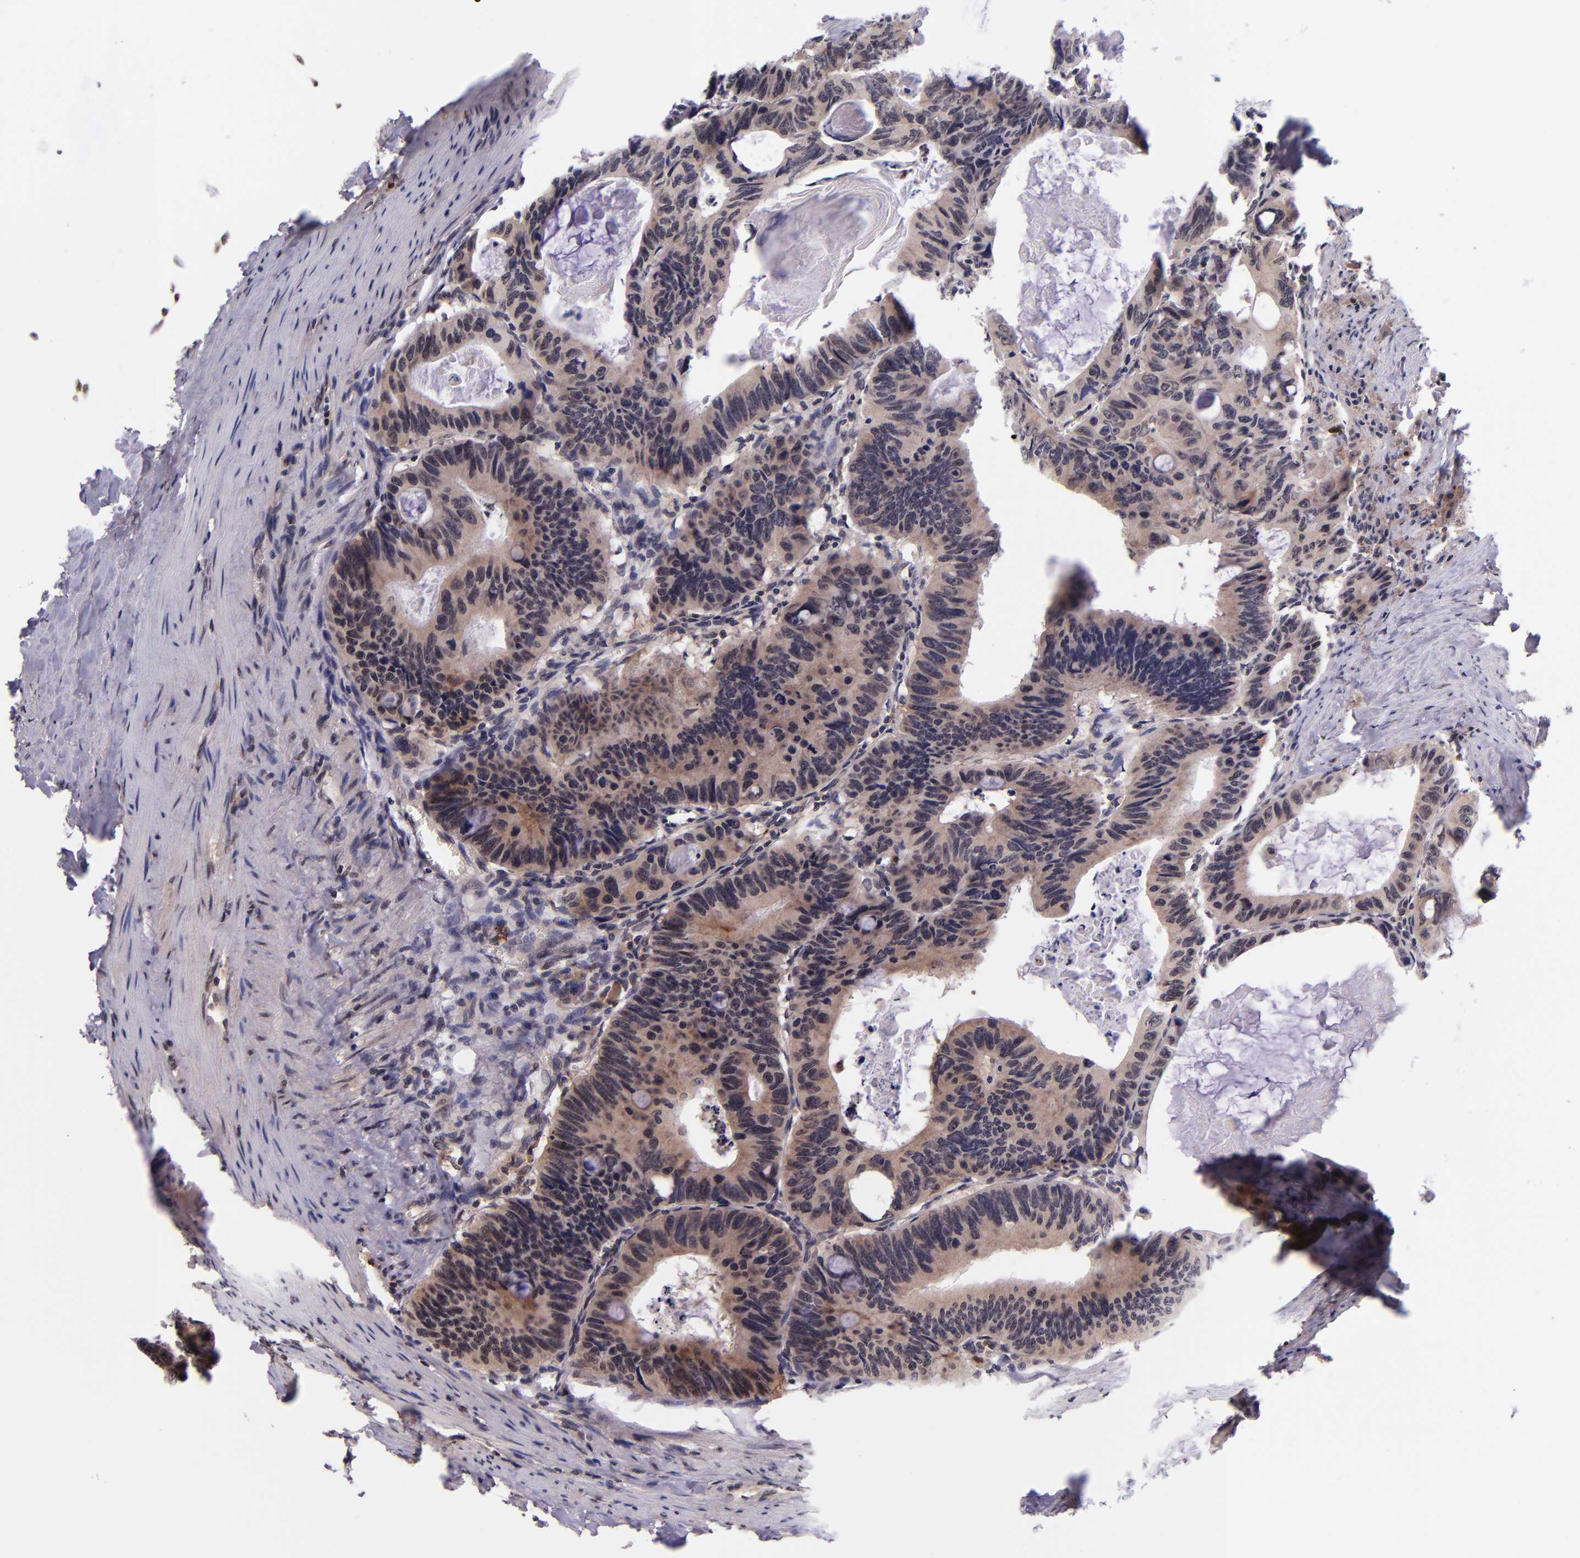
{"staining": {"intensity": "weak", "quantity": ">75%", "location": "cytoplasmic/membranous"}, "tissue": "colorectal cancer", "cell_type": "Tumor cells", "image_type": "cancer", "snomed": [{"axis": "morphology", "description": "Adenocarcinoma, NOS"}, {"axis": "topography", "description": "Colon"}], "caption": "Adenocarcinoma (colorectal) was stained to show a protein in brown. There is low levels of weak cytoplasmic/membranous staining in about >75% of tumor cells.", "gene": "SELL", "patient": {"sex": "female", "age": 55}}